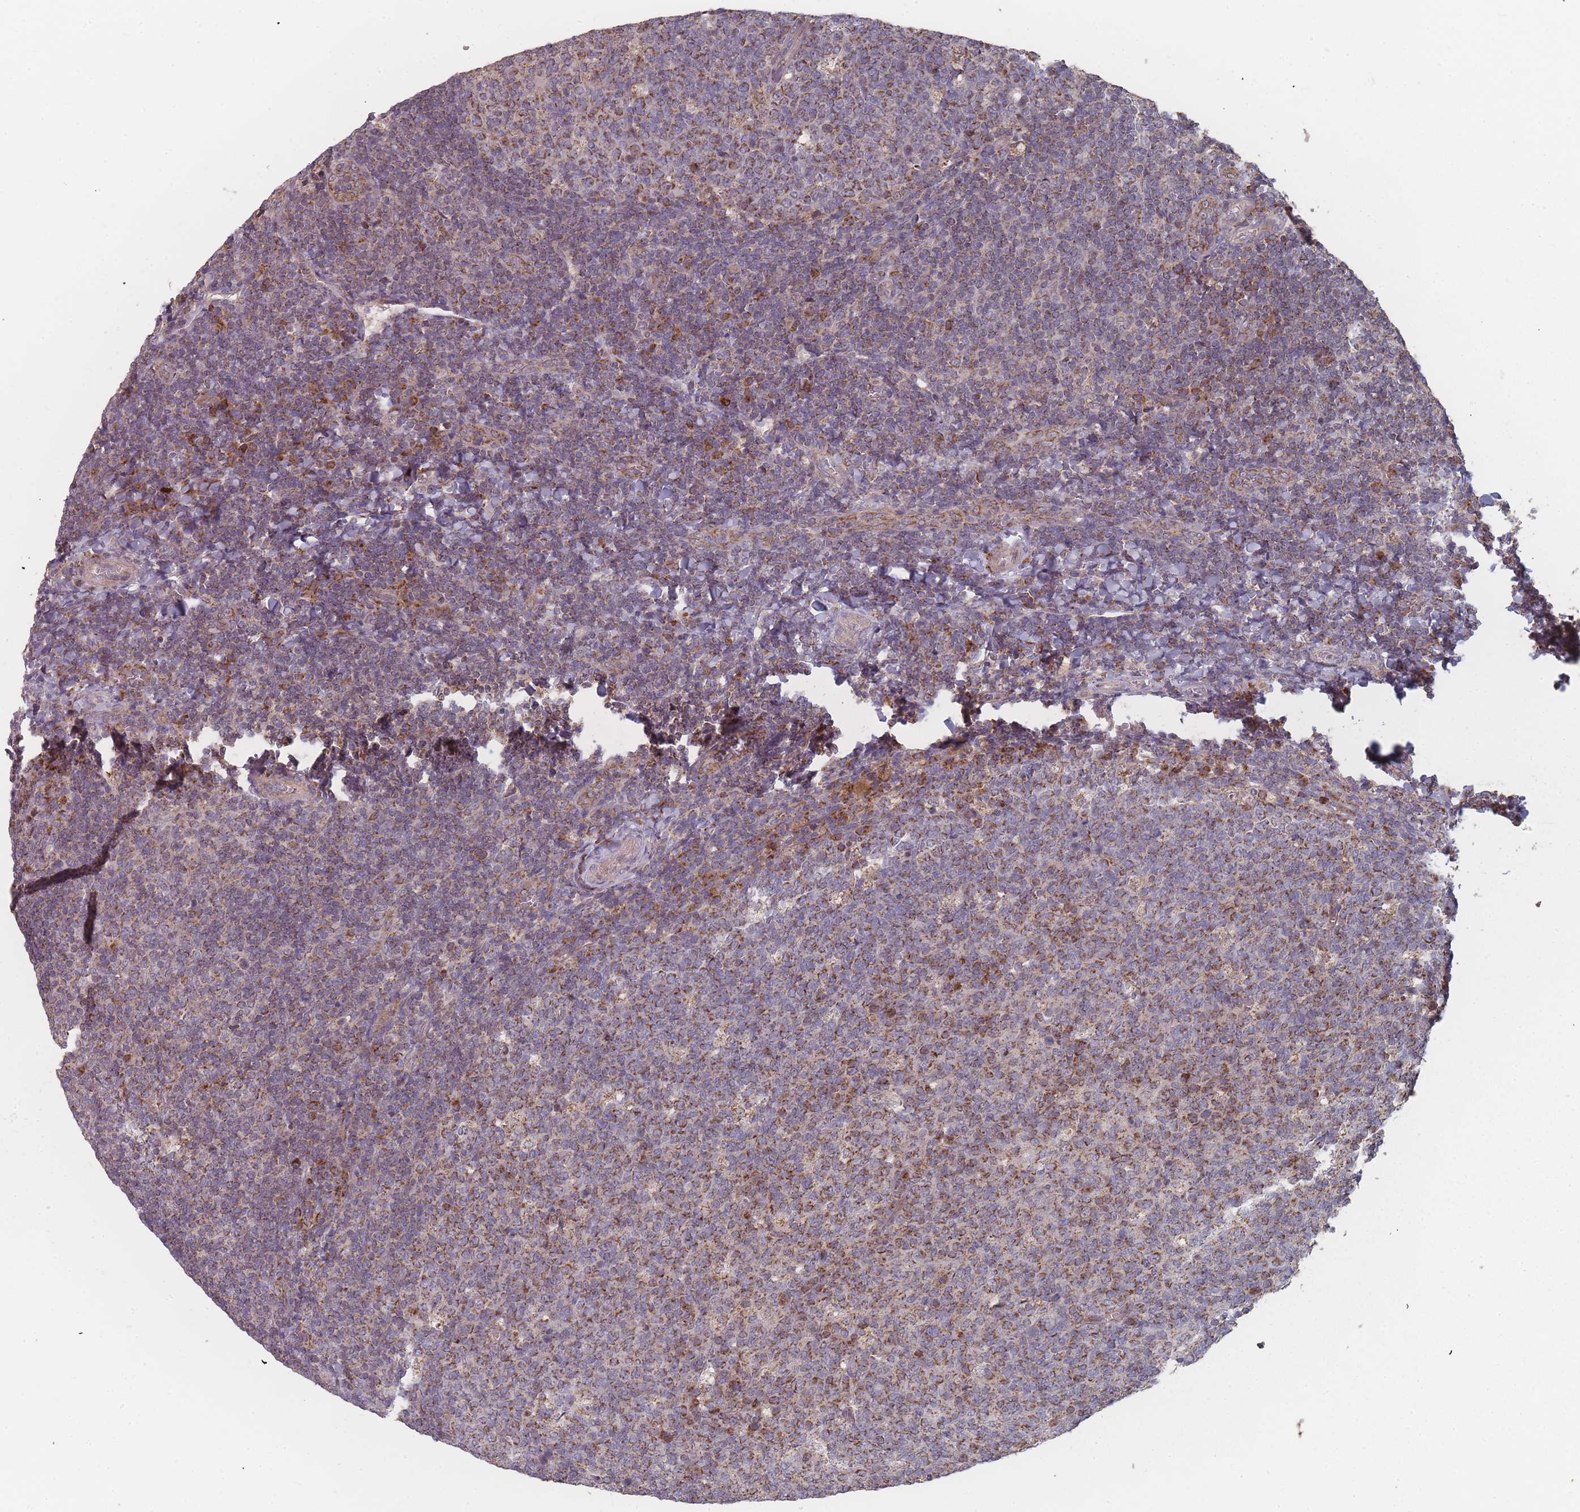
{"staining": {"intensity": "moderate", "quantity": "25%-75%", "location": "cytoplasmic/membranous"}, "tissue": "tonsil", "cell_type": "Germinal center cells", "image_type": "normal", "snomed": [{"axis": "morphology", "description": "Normal tissue, NOS"}, {"axis": "topography", "description": "Tonsil"}], "caption": "Immunohistochemistry photomicrograph of unremarkable tonsil: human tonsil stained using IHC shows medium levels of moderate protein expression localized specifically in the cytoplasmic/membranous of germinal center cells, appearing as a cytoplasmic/membranous brown color.", "gene": "PSMB3", "patient": {"sex": "male", "age": 17}}